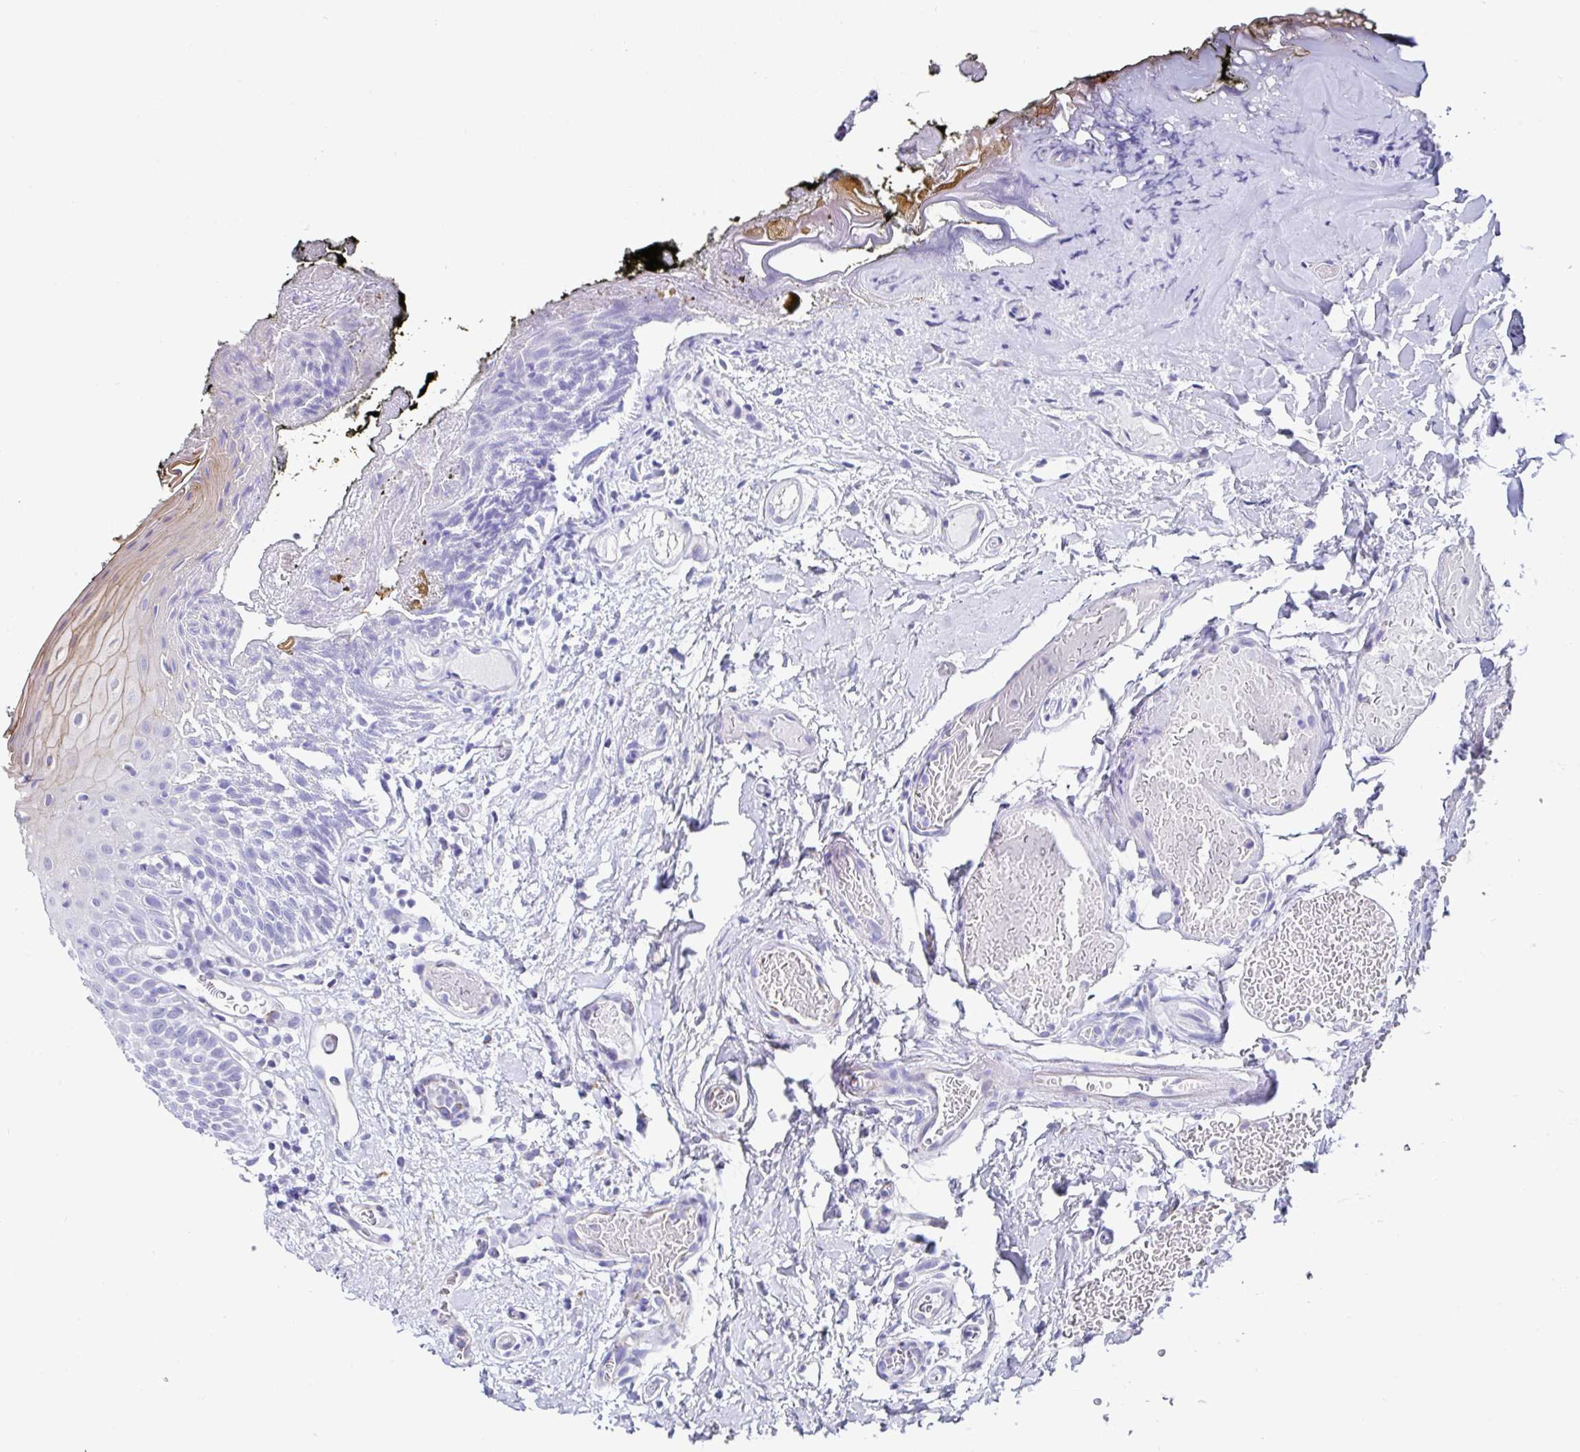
{"staining": {"intensity": "negative", "quantity": "none", "location": "none"}, "tissue": "oral mucosa", "cell_type": "Squamous epithelial cells", "image_type": "normal", "snomed": [{"axis": "morphology", "description": "Normal tissue, NOS"}, {"axis": "morphology", "description": "Squamous cell carcinoma, NOS"}, {"axis": "topography", "description": "Oral tissue"}, {"axis": "topography", "description": "Tounge, NOS"}, {"axis": "topography", "description": "Head-Neck"}], "caption": "Human oral mucosa stained for a protein using immunohistochemistry (IHC) shows no positivity in squamous epithelial cells.", "gene": "TMPRSS11E", "patient": {"sex": "male", "age": 76}}